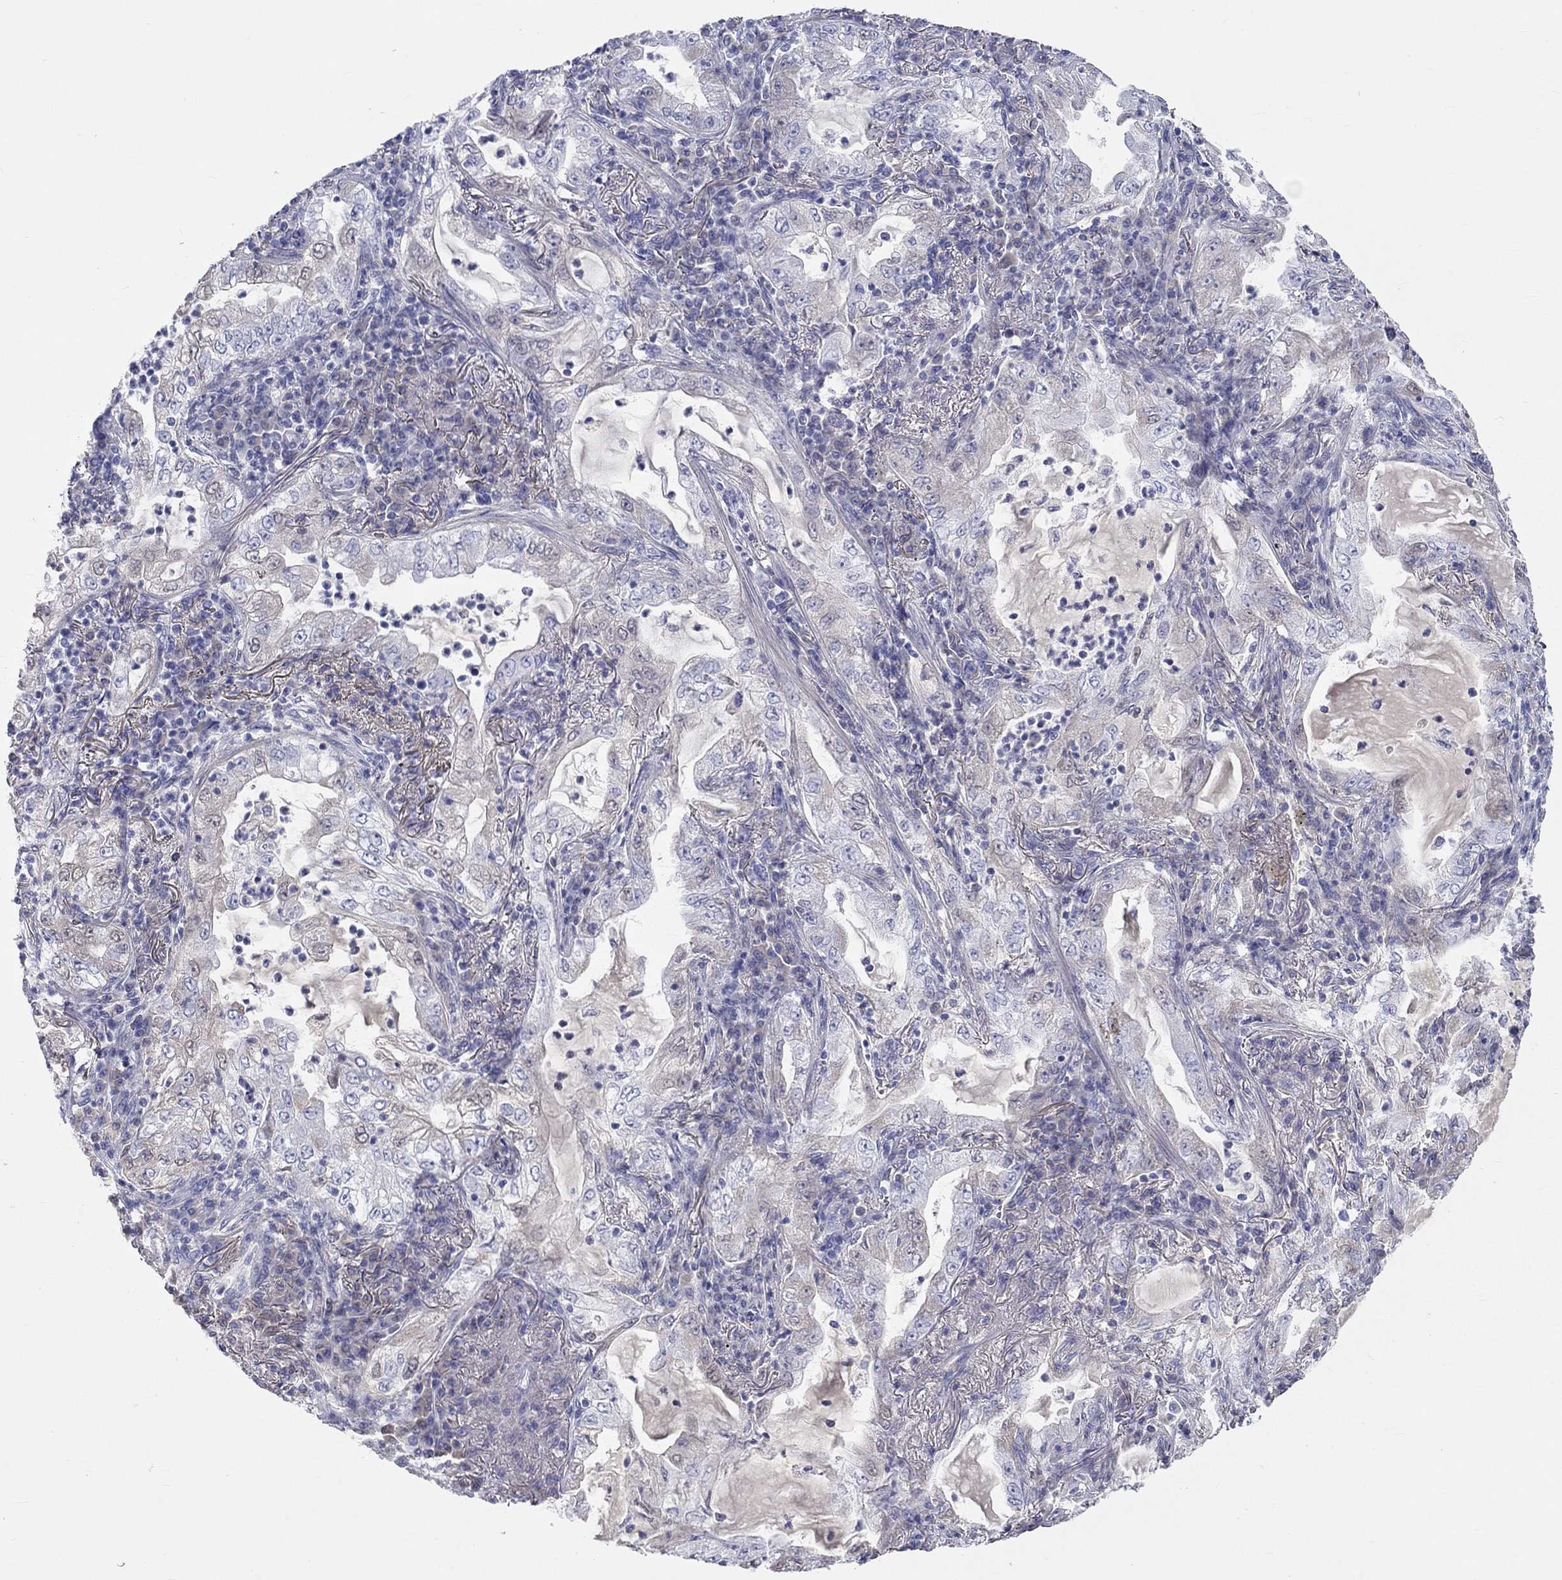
{"staining": {"intensity": "negative", "quantity": "none", "location": "none"}, "tissue": "lung cancer", "cell_type": "Tumor cells", "image_type": "cancer", "snomed": [{"axis": "morphology", "description": "Adenocarcinoma, NOS"}, {"axis": "topography", "description": "Lung"}], "caption": "Immunohistochemistry micrograph of lung cancer (adenocarcinoma) stained for a protein (brown), which exhibits no positivity in tumor cells. (Stains: DAB IHC with hematoxylin counter stain, Microscopy: brightfield microscopy at high magnification).", "gene": "ST7L", "patient": {"sex": "female", "age": 73}}